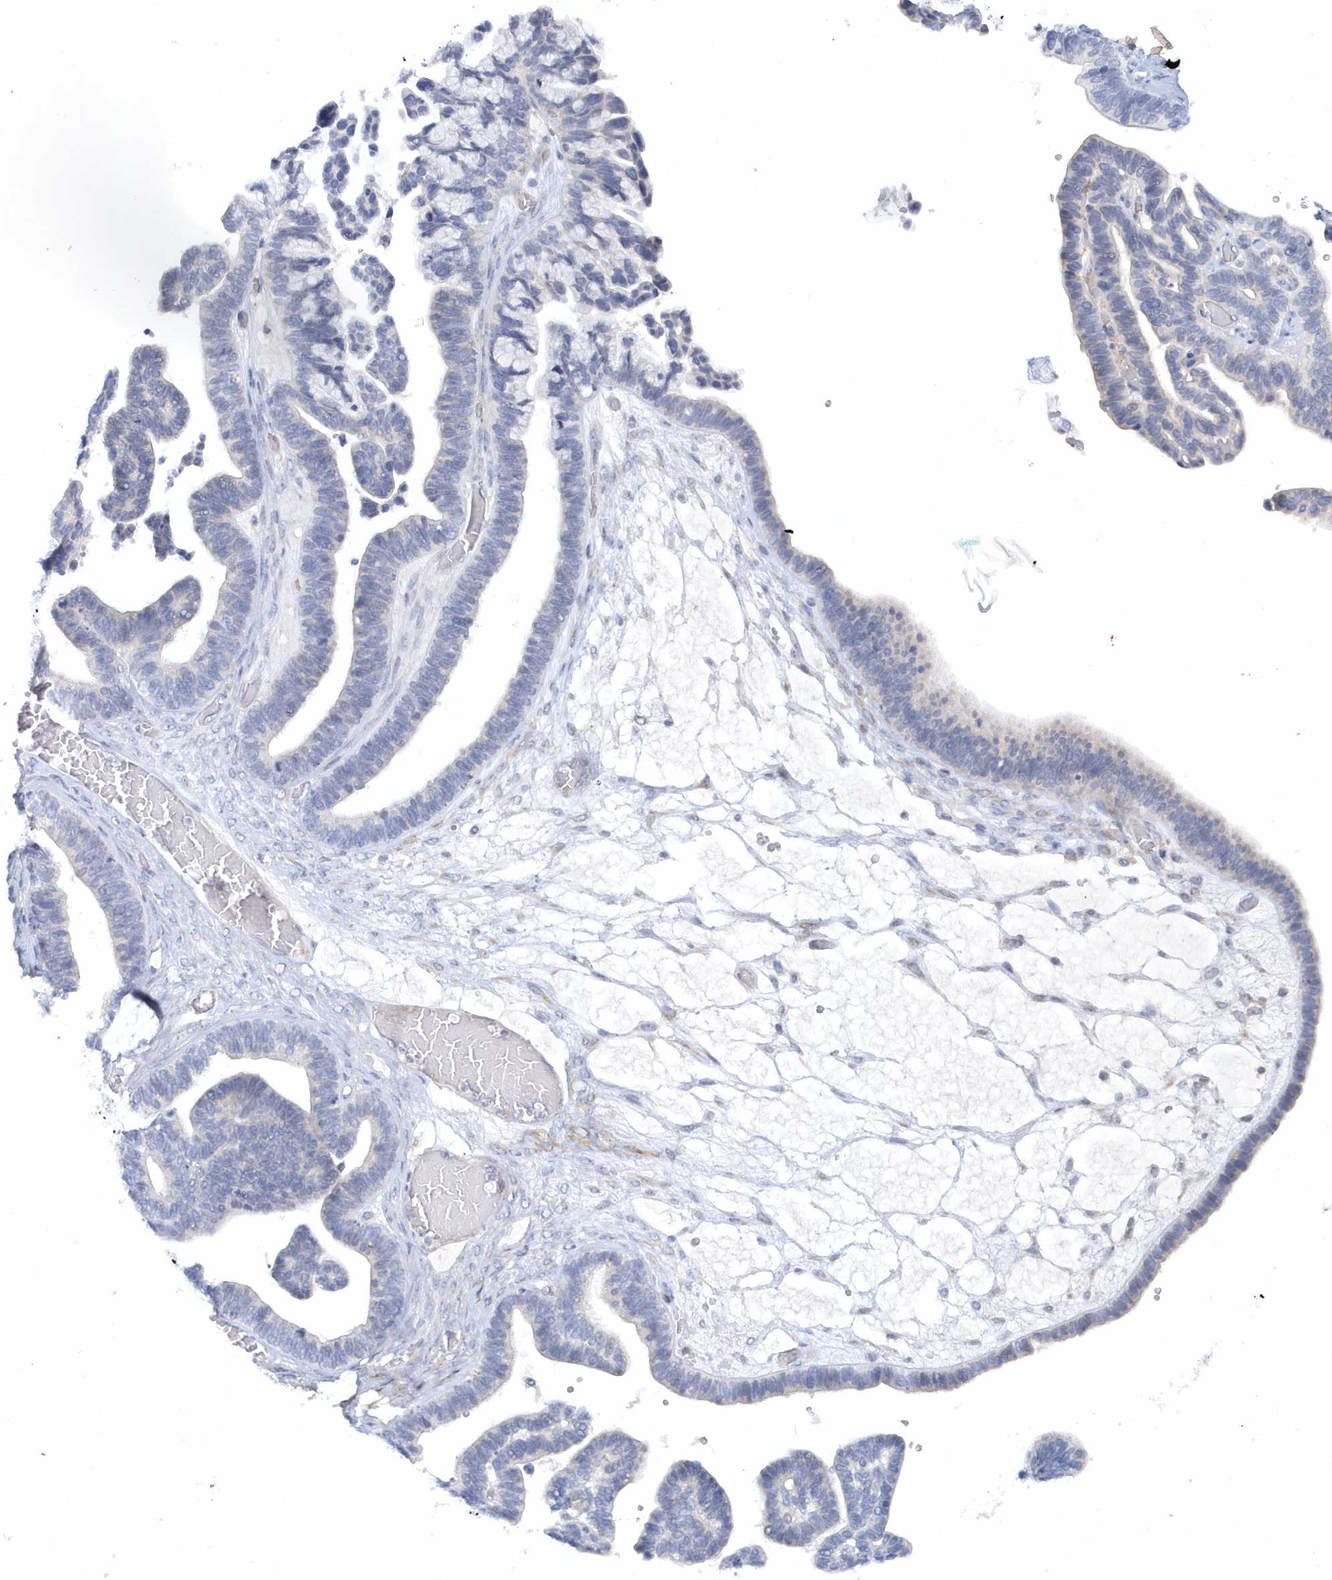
{"staining": {"intensity": "negative", "quantity": "none", "location": "none"}, "tissue": "ovarian cancer", "cell_type": "Tumor cells", "image_type": "cancer", "snomed": [{"axis": "morphology", "description": "Cystadenocarcinoma, serous, NOS"}, {"axis": "topography", "description": "Ovary"}], "caption": "Immunohistochemical staining of human ovarian serous cystadenocarcinoma displays no significant staining in tumor cells.", "gene": "DNAH1", "patient": {"sex": "female", "age": 56}}